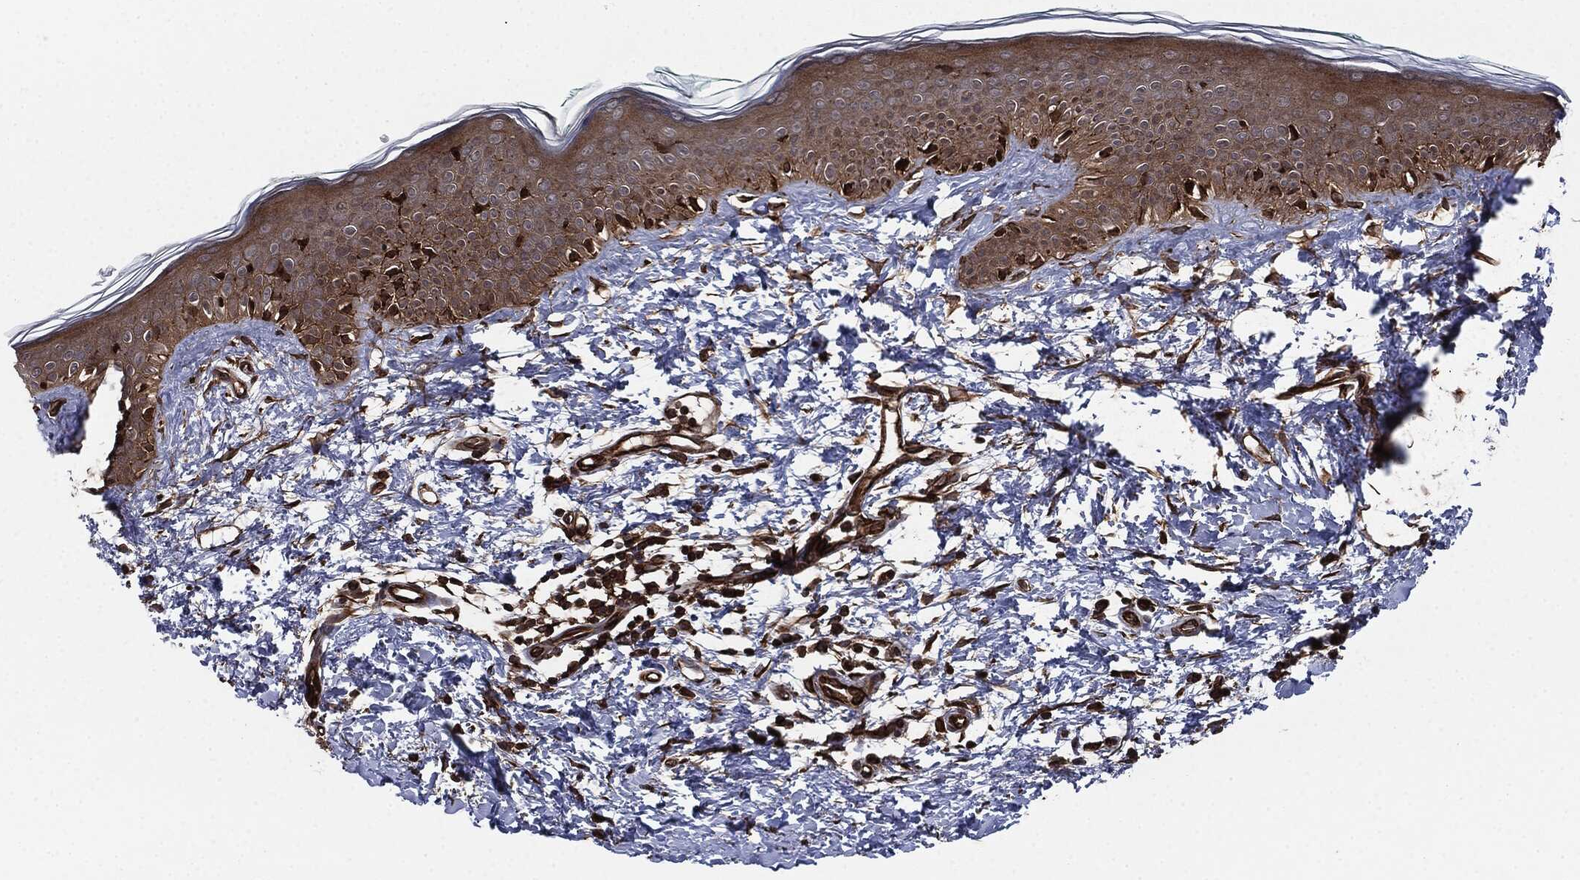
{"staining": {"intensity": "strong", "quantity": "25%-75%", "location": "cytoplasmic/membranous"}, "tissue": "skin", "cell_type": "Fibroblasts", "image_type": "normal", "snomed": [{"axis": "morphology", "description": "Normal tissue, NOS"}, {"axis": "morphology", "description": "Basal cell carcinoma"}, {"axis": "topography", "description": "Skin"}], "caption": "IHC (DAB) staining of unremarkable skin shows strong cytoplasmic/membranous protein staining in approximately 25%-75% of fibroblasts.", "gene": "RAP1GDS1", "patient": {"sex": "male", "age": 33}}